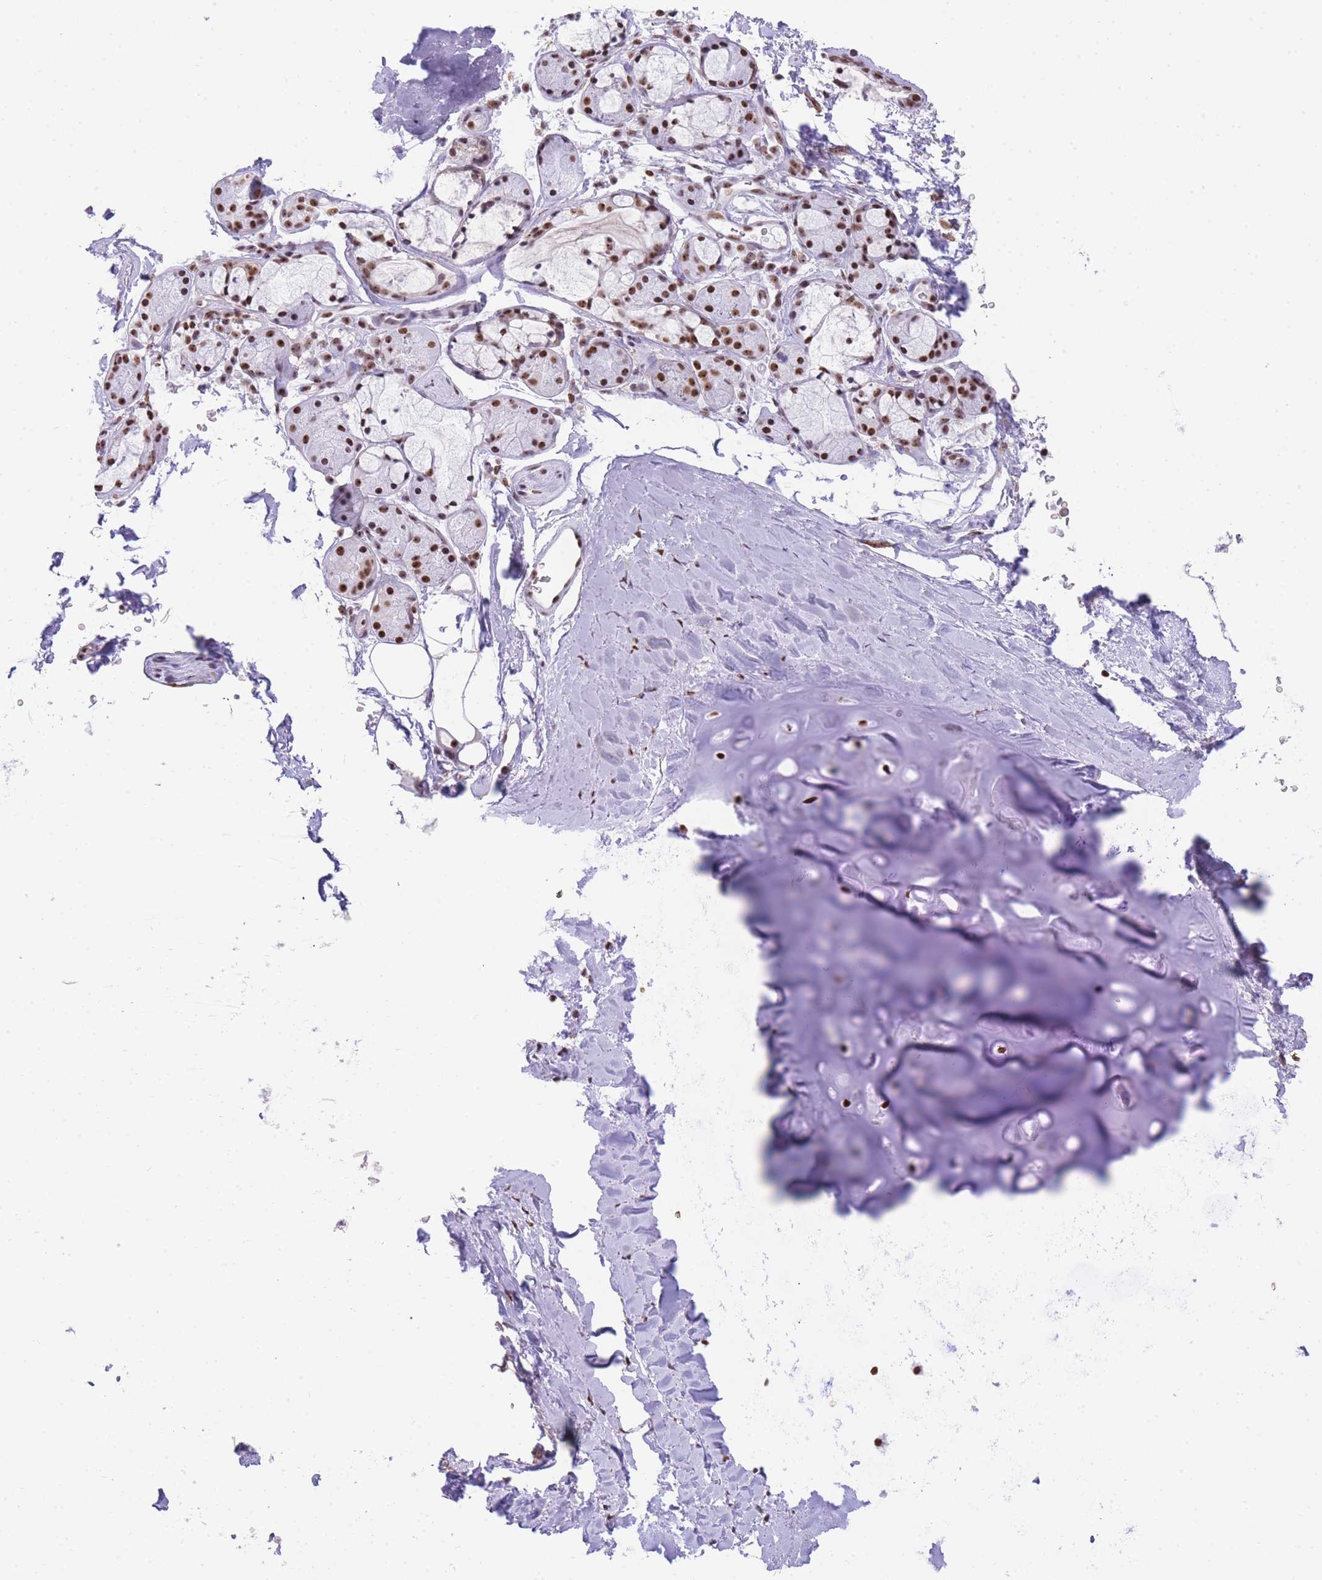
{"staining": {"intensity": "negative", "quantity": "none", "location": "none"}, "tissue": "adipose tissue", "cell_type": "Adipocytes", "image_type": "normal", "snomed": [{"axis": "morphology", "description": "Normal tissue, NOS"}, {"axis": "topography", "description": "Cartilage tissue"}, {"axis": "topography", "description": "Bronchus"}], "caption": "DAB (3,3'-diaminobenzidine) immunohistochemical staining of unremarkable human adipose tissue shows no significant expression in adipocytes.", "gene": "EVC2", "patient": {"sex": "female", "age": 72}}